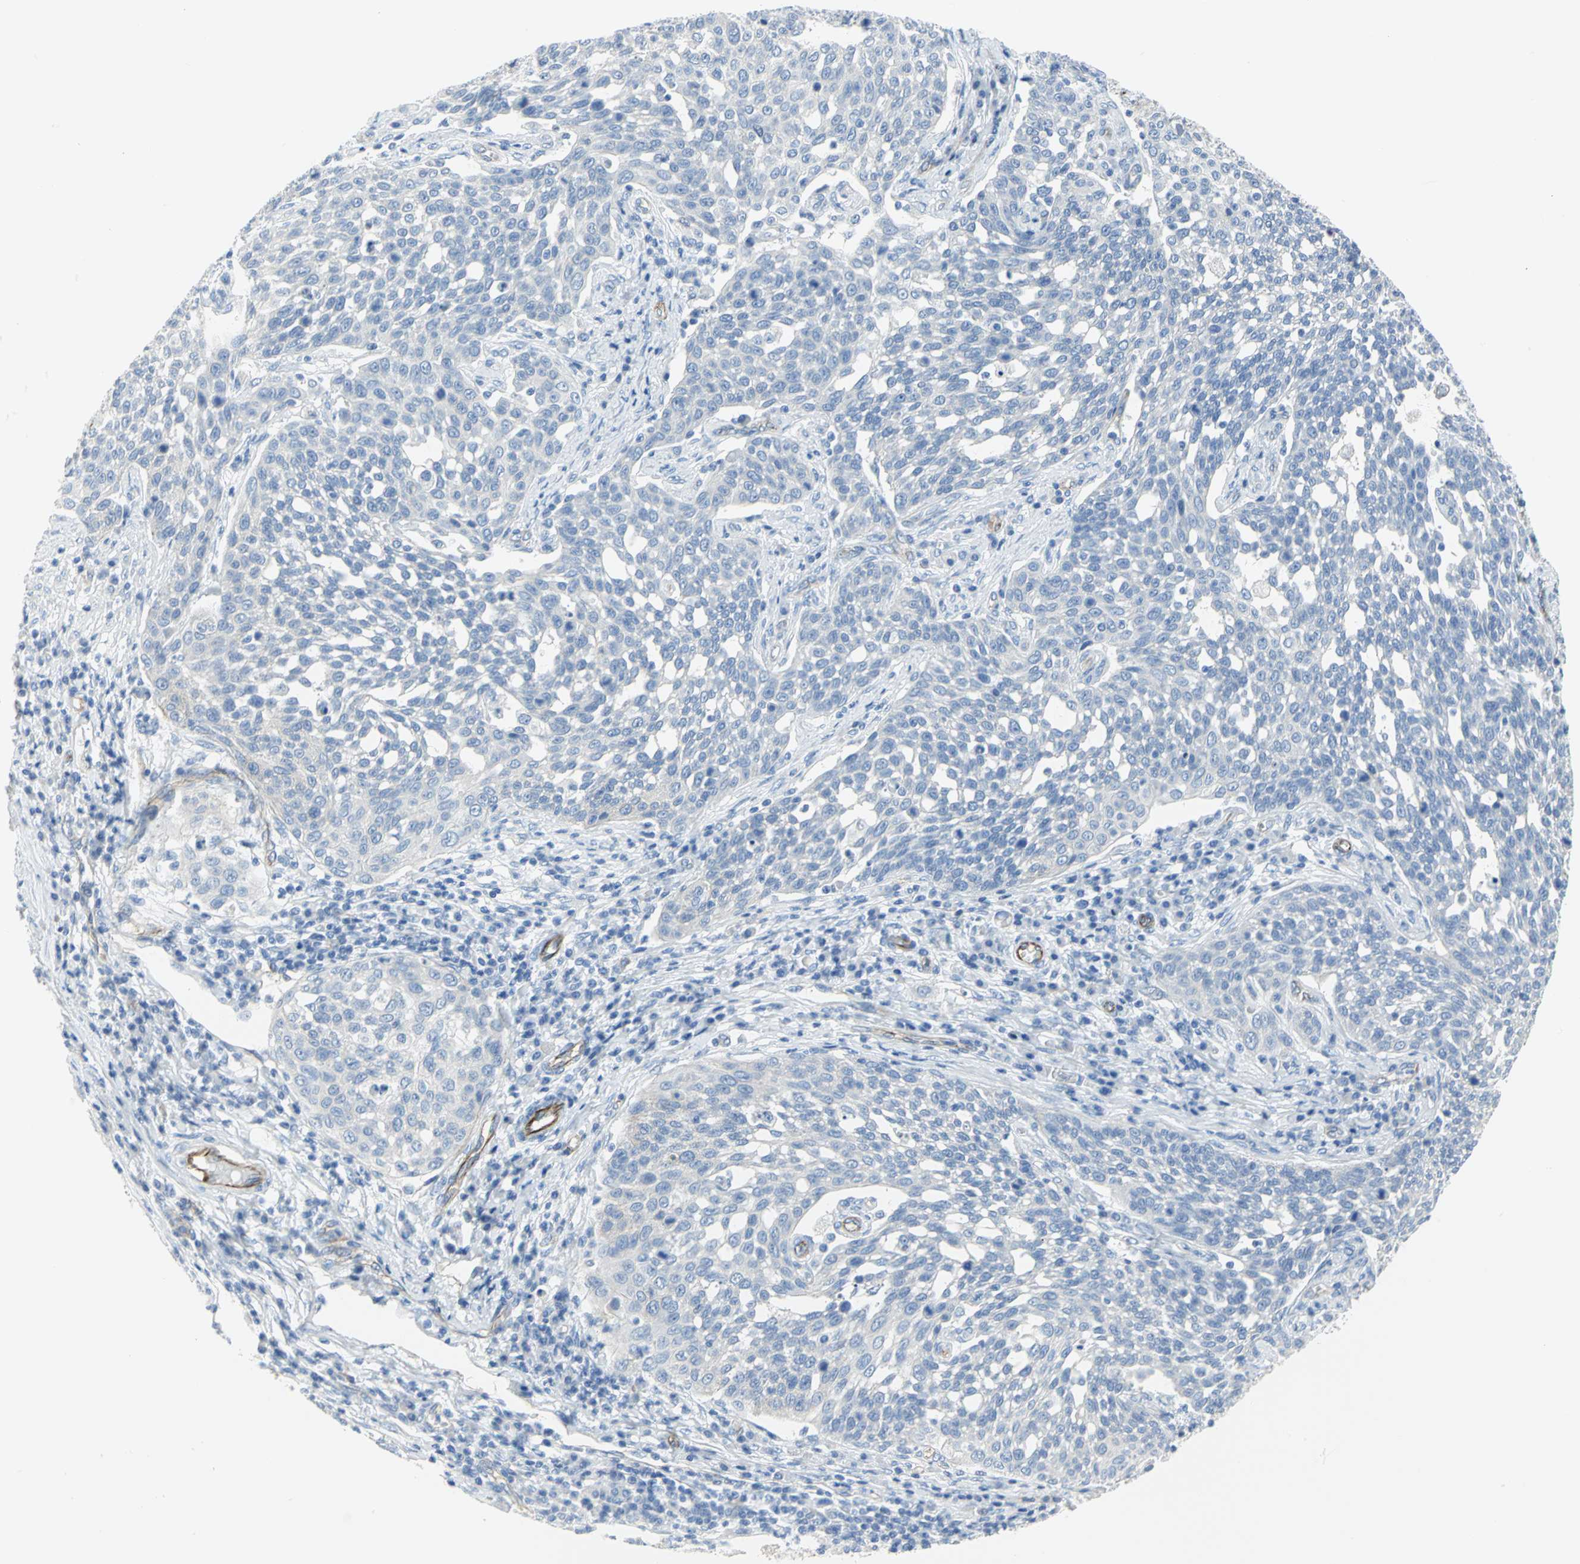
{"staining": {"intensity": "negative", "quantity": "none", "location": "none"}, "tissue": "cervical cancer", "cell_type": "Tumor cells", "image_type": "cancer", "snomed": [{"axis": "morphology", "description": "Squamous cell carcinoma, NOS"}, {"axis": "topography", "description": "Cervix"}], "caption": "A micrograph of squamous cell carcinoma (cervical) stained for a protein reveals no brown staining in tumor cells. (DAB (3,3'-diaminobenzidine) immunohistochemistry with hematoxylin counter stain).", "gene": "FLNB", "patient": {"sex": "female", "age": 34}}